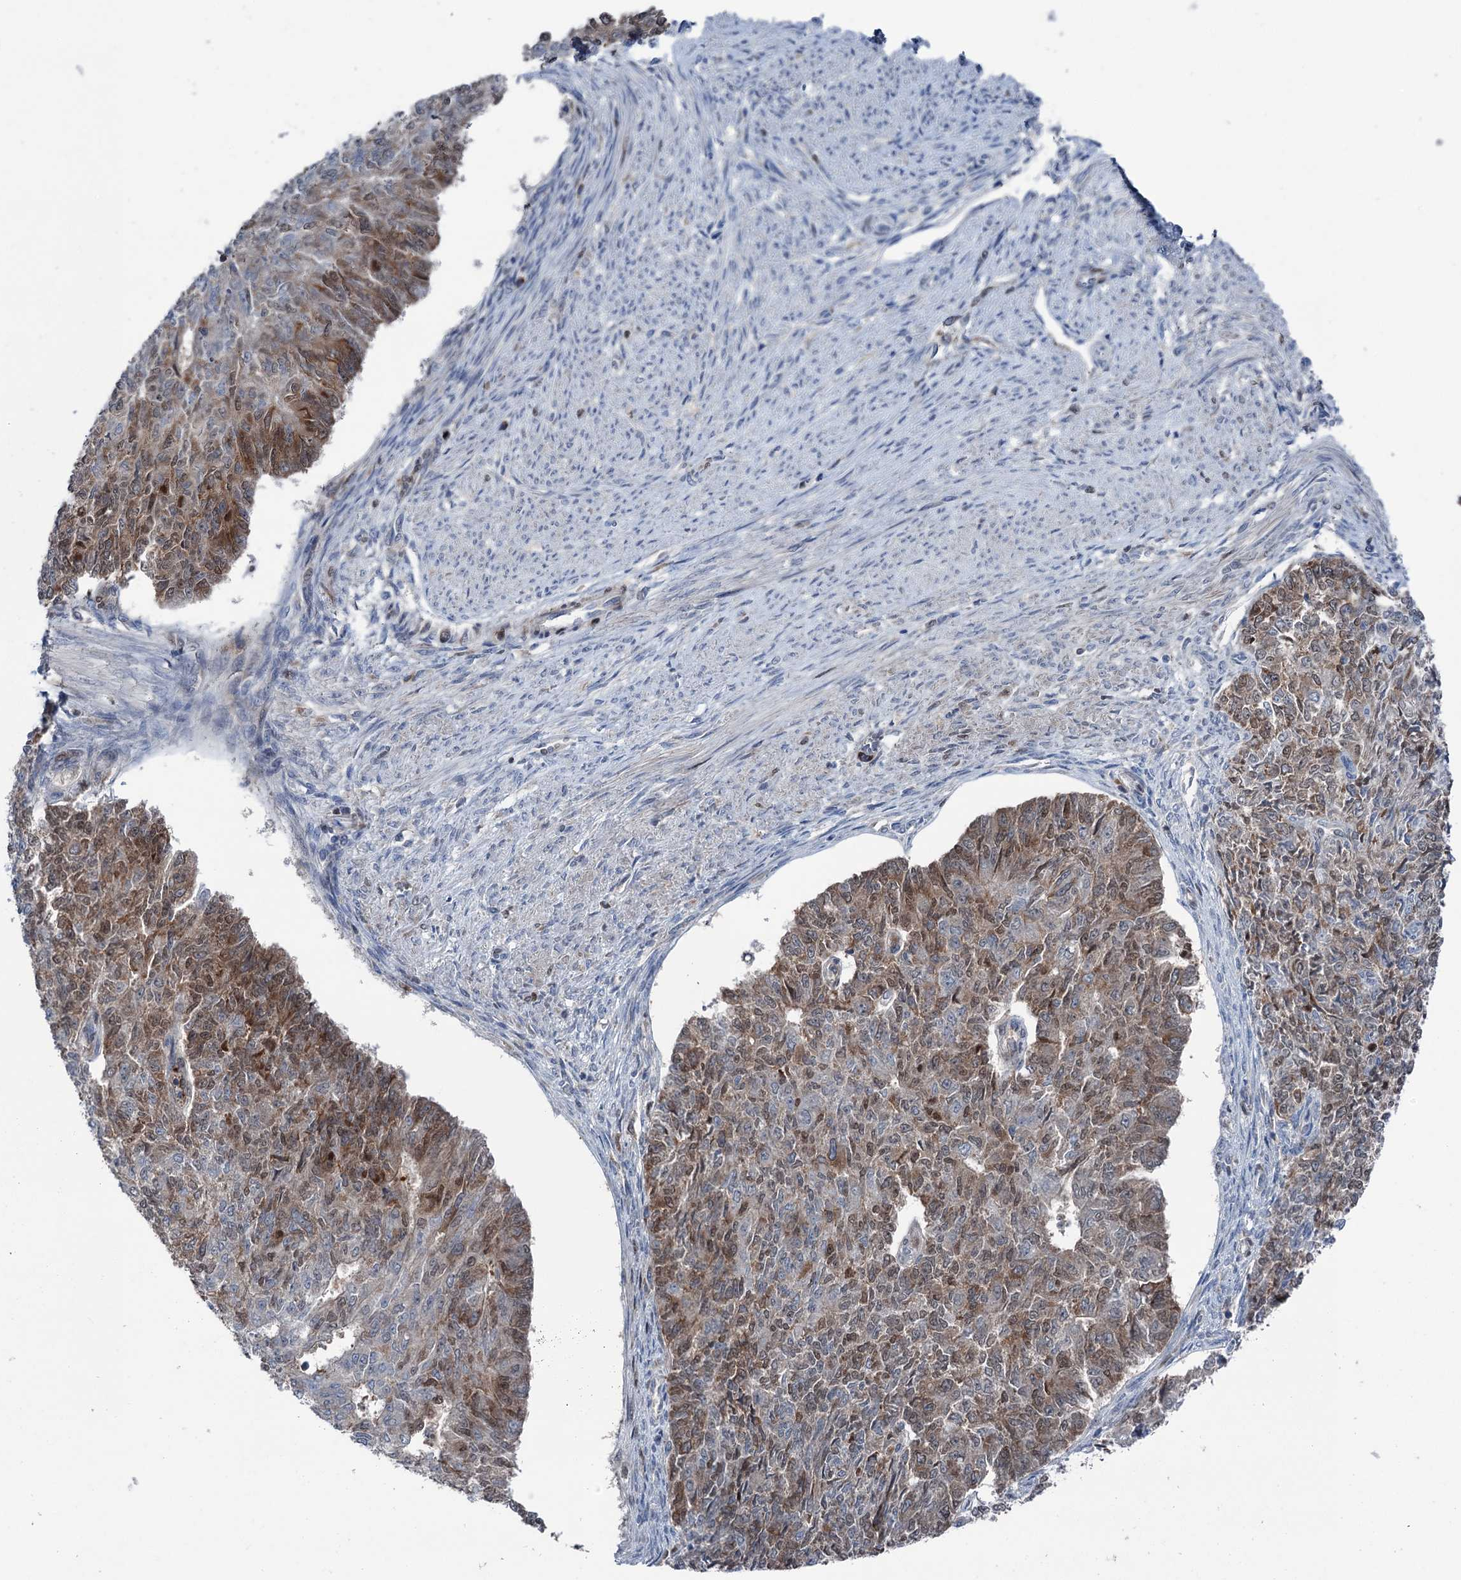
{"staining": {"intensity": "moderate", "quantity": "25%-75%", "location": "cytoplasmic/membranous,nuclear"}, "tissue": "endometrial cancer", "cell_type": "Tumor cells", "image_type": "cancer", "snomed": [{"axis": "morphology", "description": "Adenocarcinoma, NOS"}, {"axis": "topography", "description": "Endometrium"}], "caption": "Endometrial cancer stained with immunohistochemistry (IHC) displays moderate cytoplasmic/membranous and nuclear positivity in about 25%-75% of tumor cells. Using DAB (3,3'-diaminobenzidine) (brown) and hematoxylin (blue) stains, captured at high magnification using brightfield microscopy.", "gene": "NCAPD2", "patient": {"sex": "female", "age": 32}}